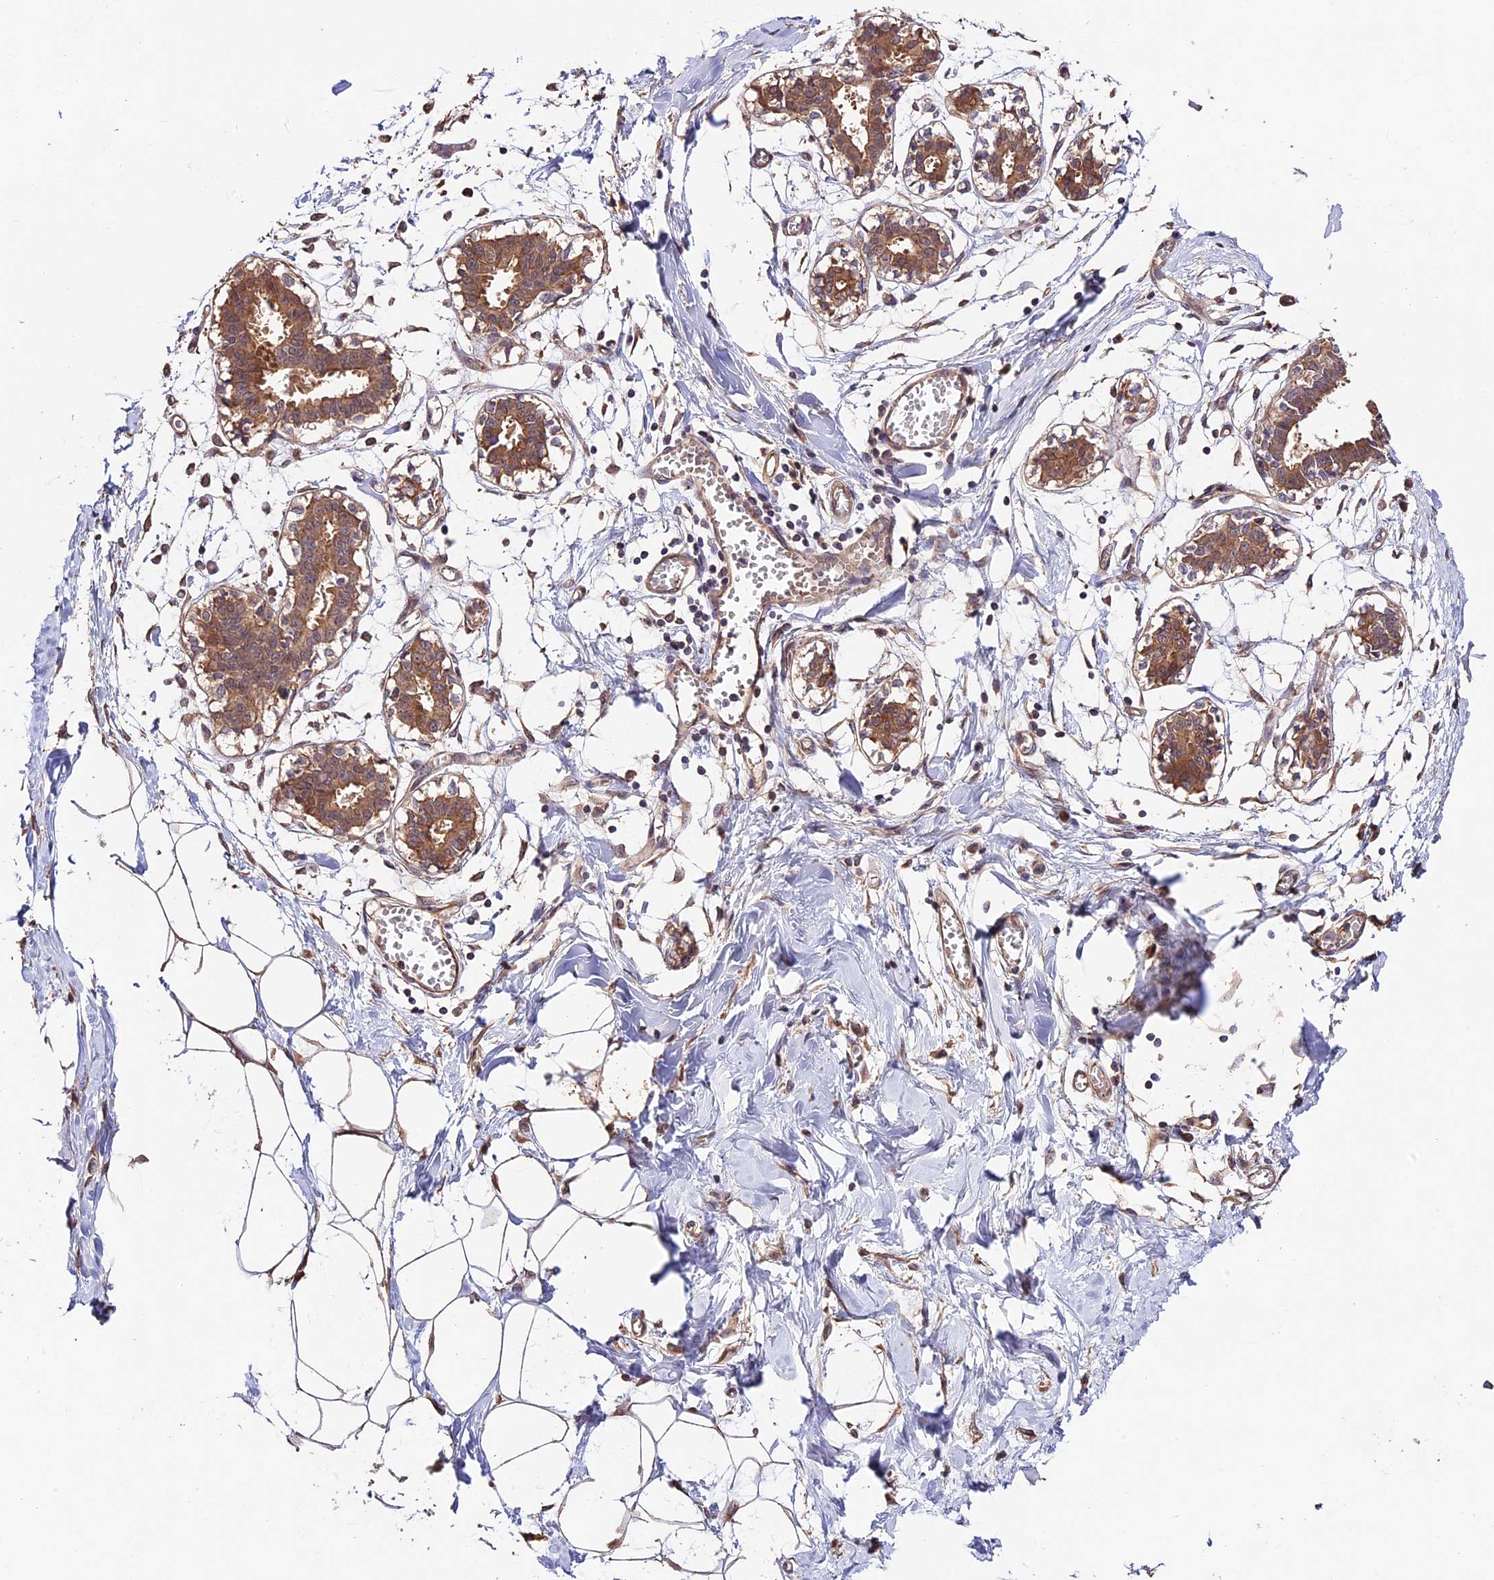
{"staining": {"intensity": "moderate", "quantity": "25%-75%", "location": "cytoplasmic/membranous"}, "tissue": "breast", "cell_type": "Adipocytes", "image_type": "normal", "snomed": [{"axis": "morphology", "description": "Normal tissue, NOS"}, {"axis": "topography", "description": "Breast"}], "caption": "Brown immunohistochemical staining in benign human breast shows moderate cytoplasmic/membranous staining in approximately 25%-75% of adipocytes.", "gene": "CES3", "patient": {"sex": "female", "age": 27}}